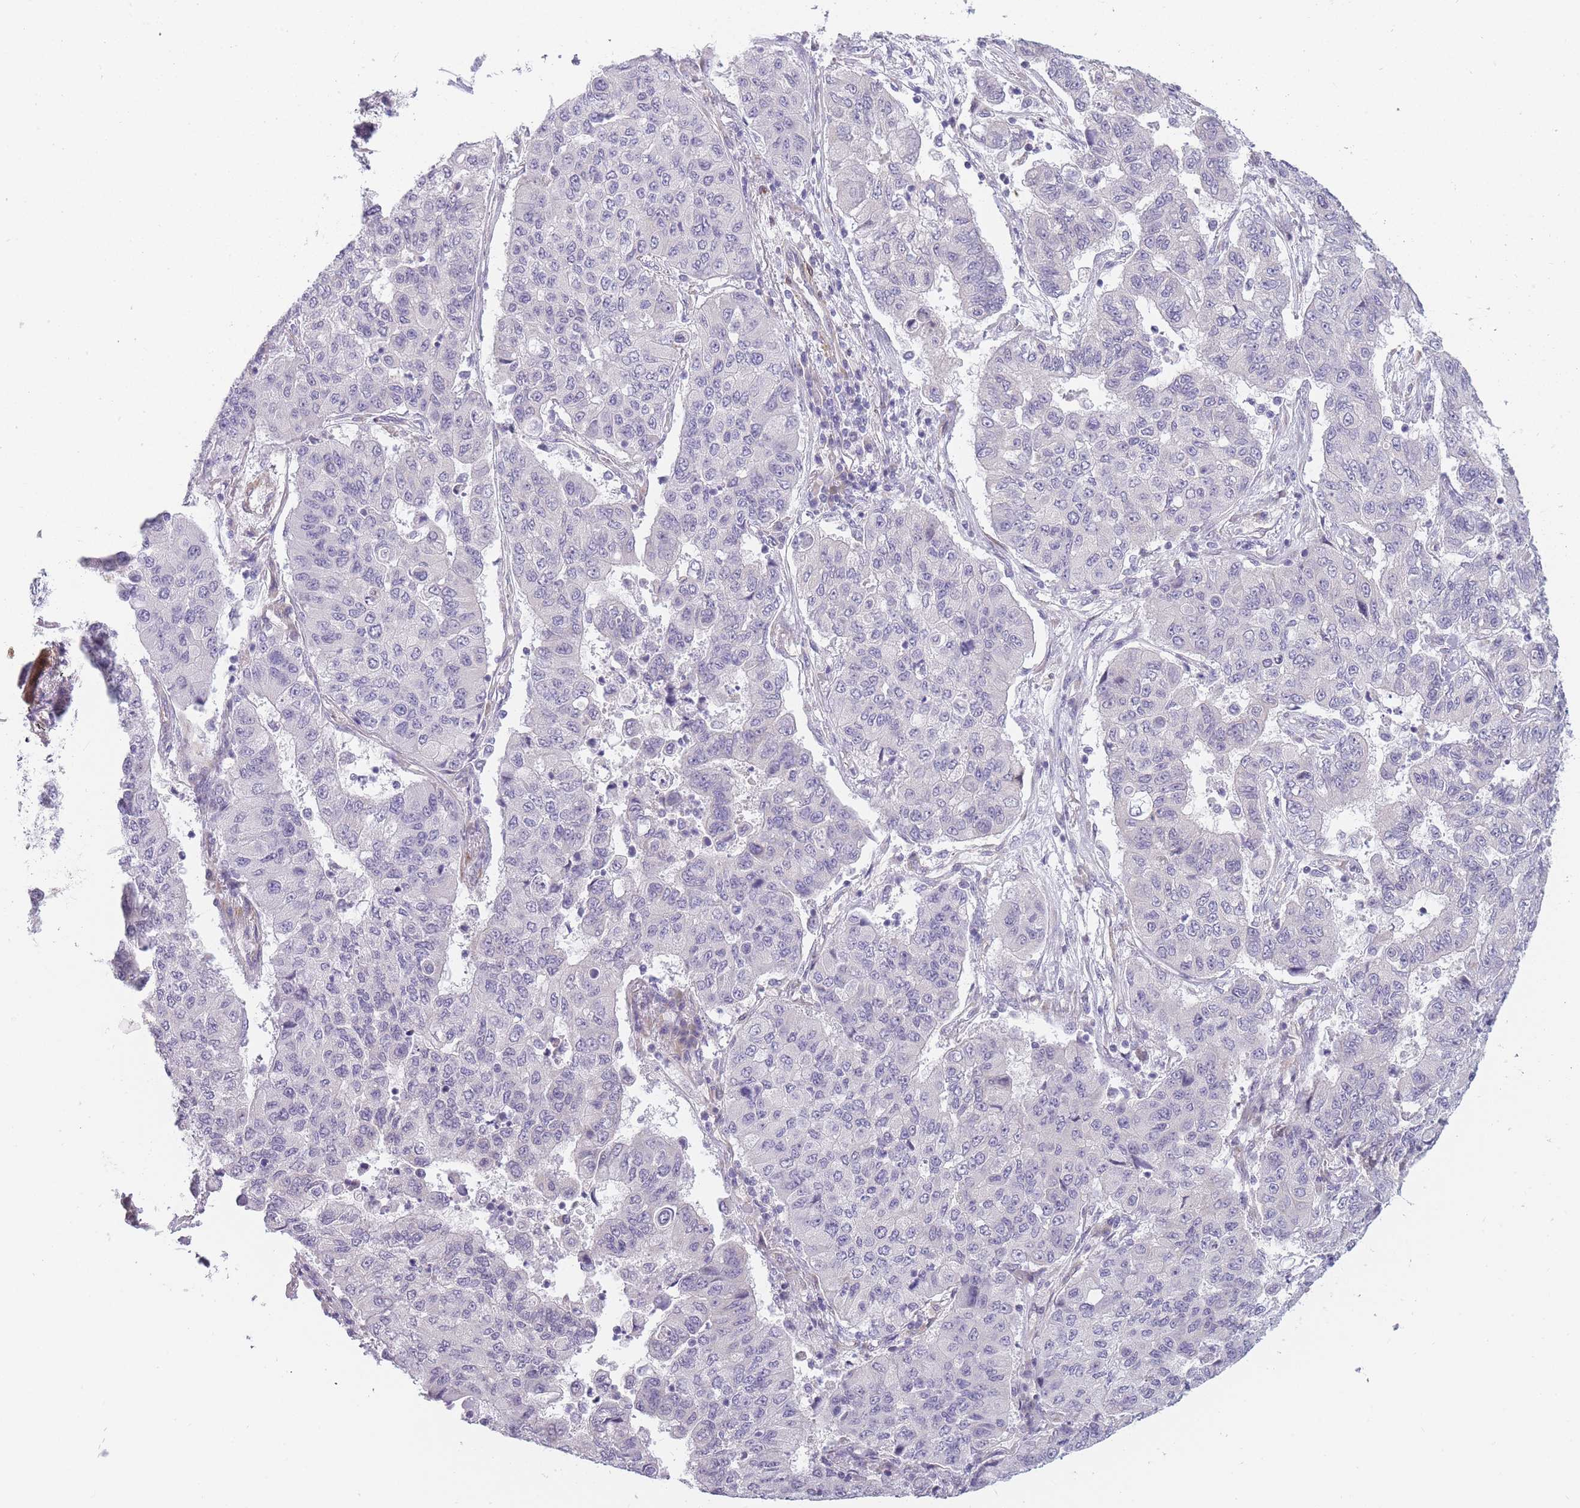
{"staining": {"intensity": "negative", "quantity": "none", "location": "none"}, "tissue": "lung cancer", "cell_type": "Tumor cells", "image_type": "cancer", "snomed": [{"axis": "morphology", "description": "Squamous cell carcinoma, NOS"}, {"axis": "topography", "description": "Lung"}], "caption": "DAB immunohistochemical staining of lung squamous cell carcinoma displays no significant positivity in tumor cells. (Stains: DAB (3,3'-diaminobenzidine) IHC with hematoxylin counter stain, Microscopy: brightfield microscopy at high magnification).", "gene": "OR6B3", "patient": {"sex": "male", "age": 74}}